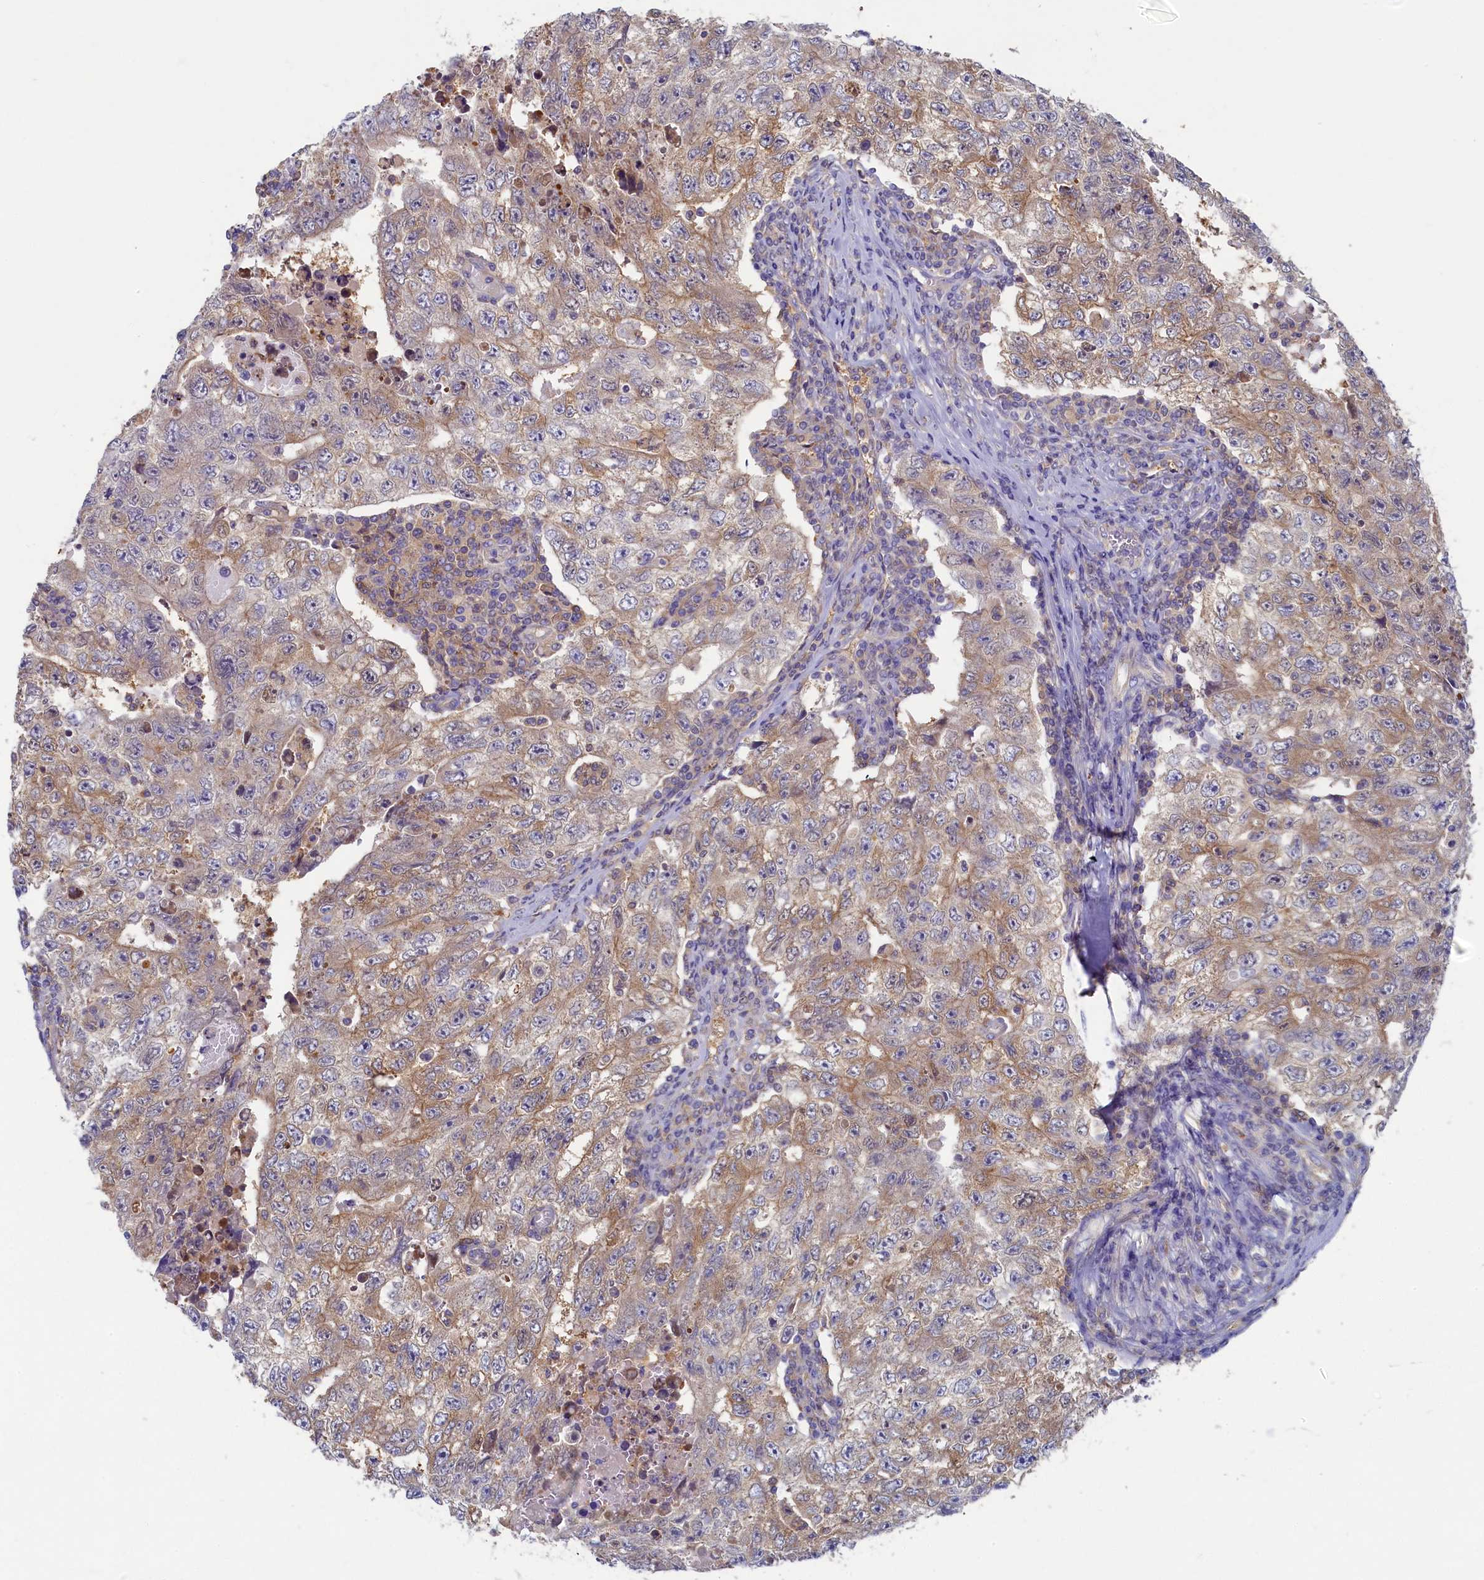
{"staining": {"intensity": "moderate", "quantity": "25%-75%", "location": "cytoplasmic/membranous"}, "tissue": "testis cancer", "cell_type": "Tumor cells", "image_type": "cancer", "snomed": [{"axis": "morphology", "description": "Carcinoma, Embryonal, NOS"}, {"axis": "topography", "description": "Testis"}], "caption": "IHC of human testis embryonal carcinoma displays medium levels of moderate cytoplasmic/membranous expression in about 25%-75% of tumor cells.", "gene": "TIMM8B", "patient": {"sex": "male", "age": 17}}